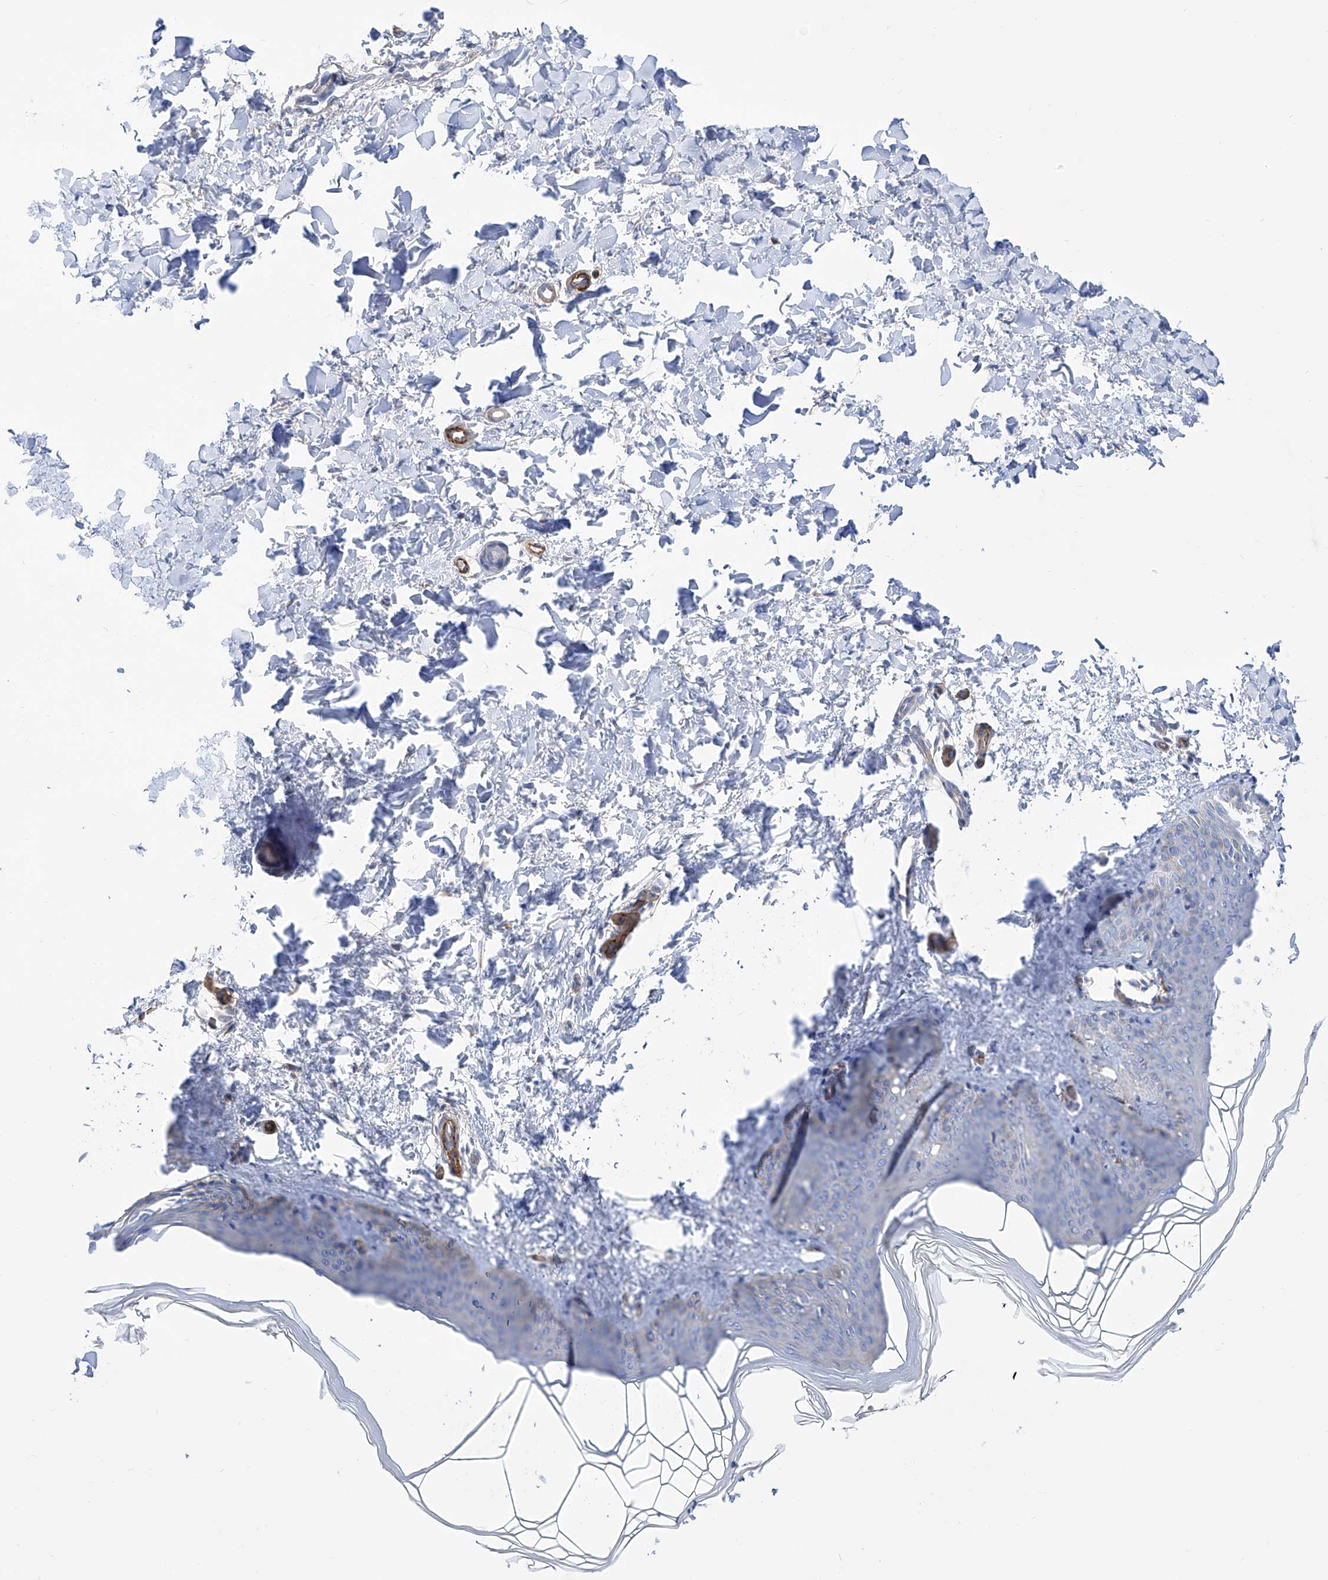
{"staining": {"intensity": "negative", "quantity": "none", "location": "none"}, "tissue": "skin", "cell_type": "Fibroblasts", "image_type": "normal", "snomed": [{"axis": "morphology", "description": "Normal tissue, NOS"}, {"axis": "topography", "description": "Skin"}], "caption": "The image displays no significant positivity in fibroblasts of skin.", "gene": "LCA5", "patient": {"sex": "female", "age": 27}}